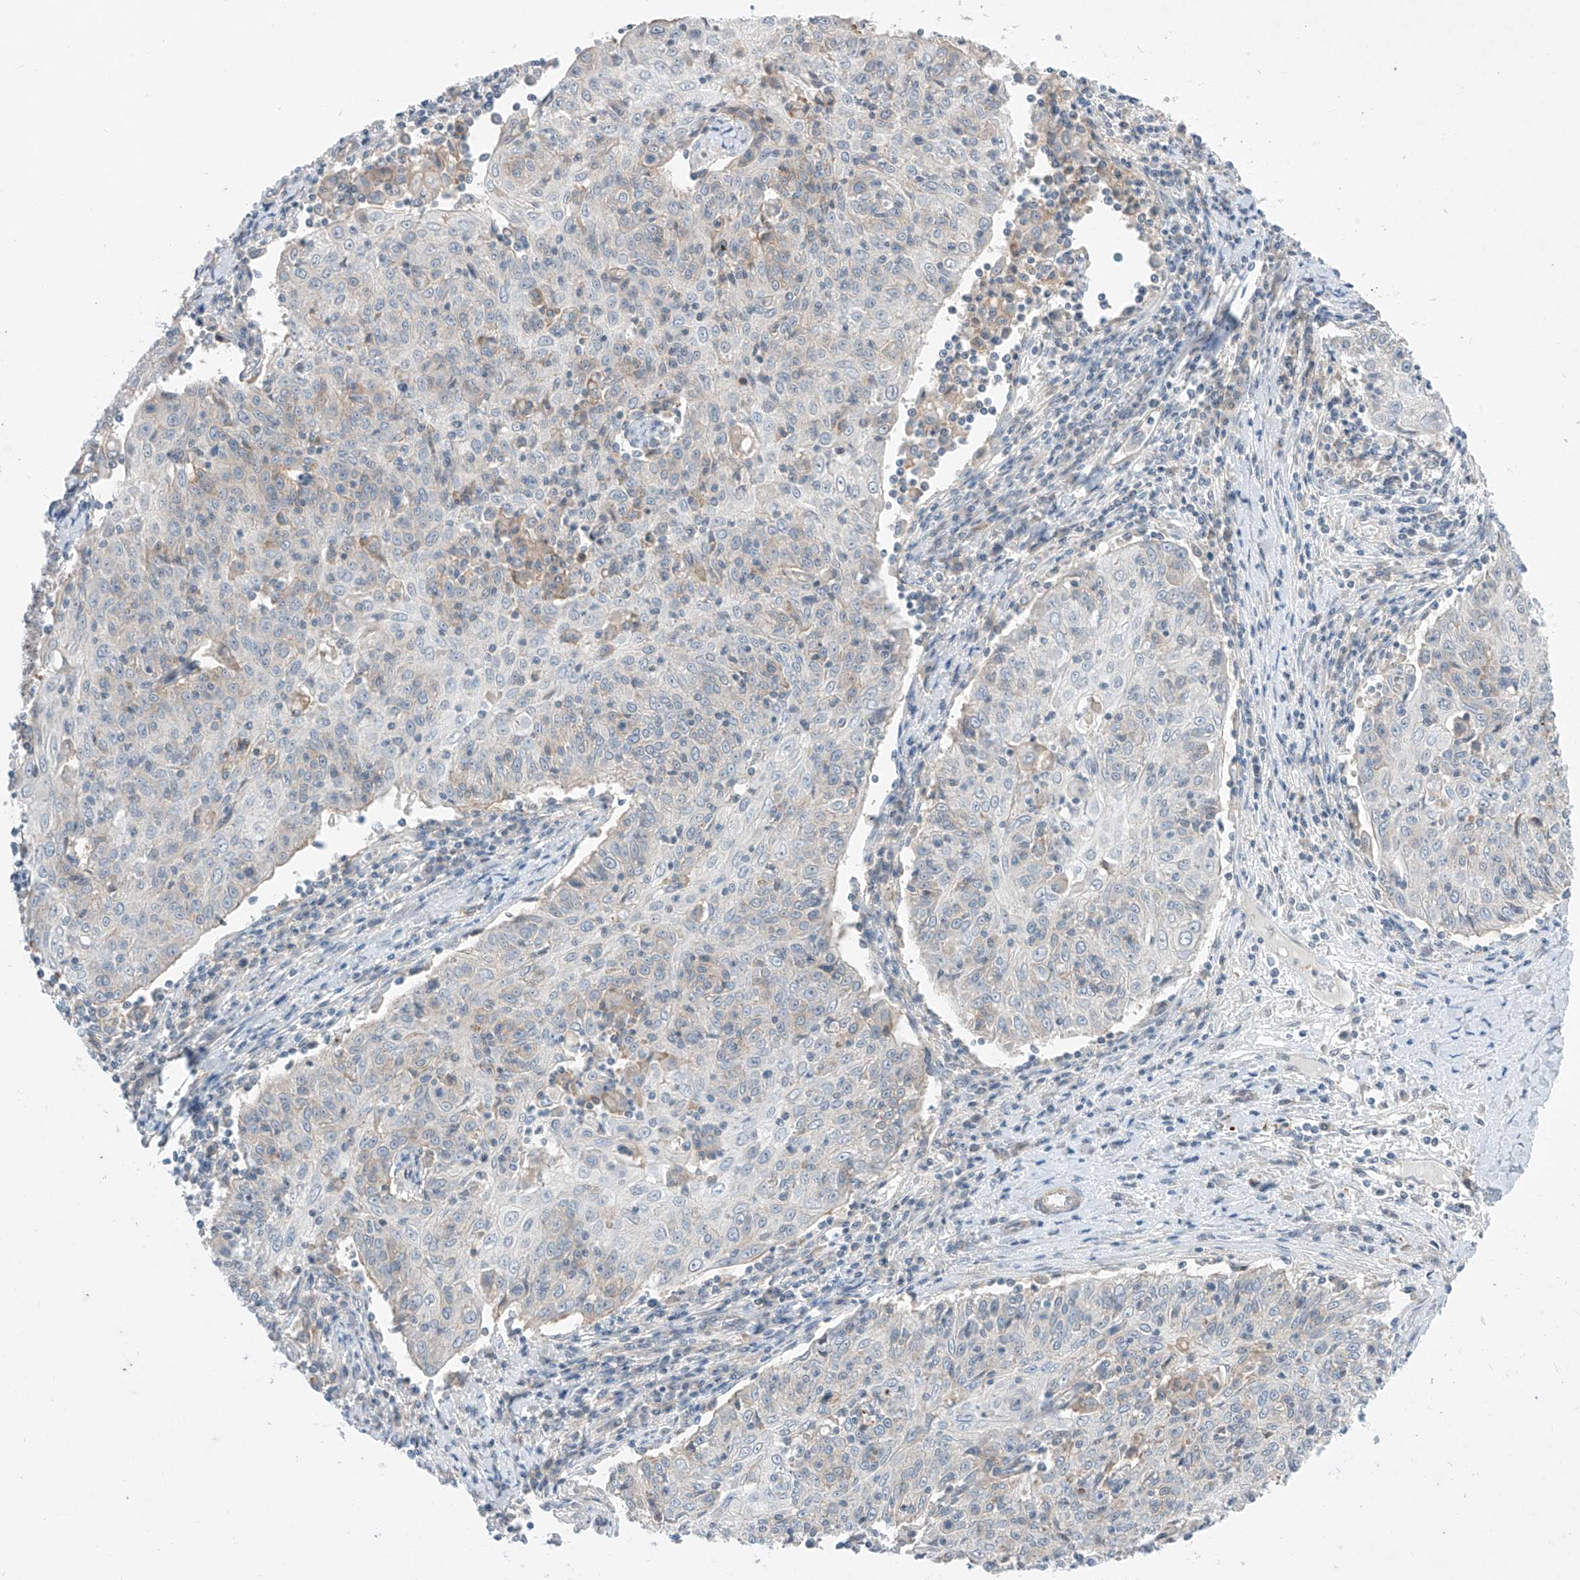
{"staining": {"intensity": "negative", "quantity": "none", "location": "none"}, "tissue": "cervical cancer", "cell_type": "Tumor cells", "image_type": "cancer", "snomed": [{"axis": "morphology", "description": "Squamous cell carcinoma, NOS"}, {"axis": "topography", "description": "Cervix"}], "caption": "Immunohistochemistry (IHC) photomicrograph of neoplastic tissue: human cervical cancer (squamous cell carcinoma) stained with DAB shows no significant protein staining in tumor cells. The staining was performed using DAB (3,3'-diaminobenzidine) to visualize the protein expression in brown, while the nuclei were stained in blue with hematoxylin (Magnification: 20x).", "gene": "ABLIM2", "patient": {"sex": "female", "age": 48}}